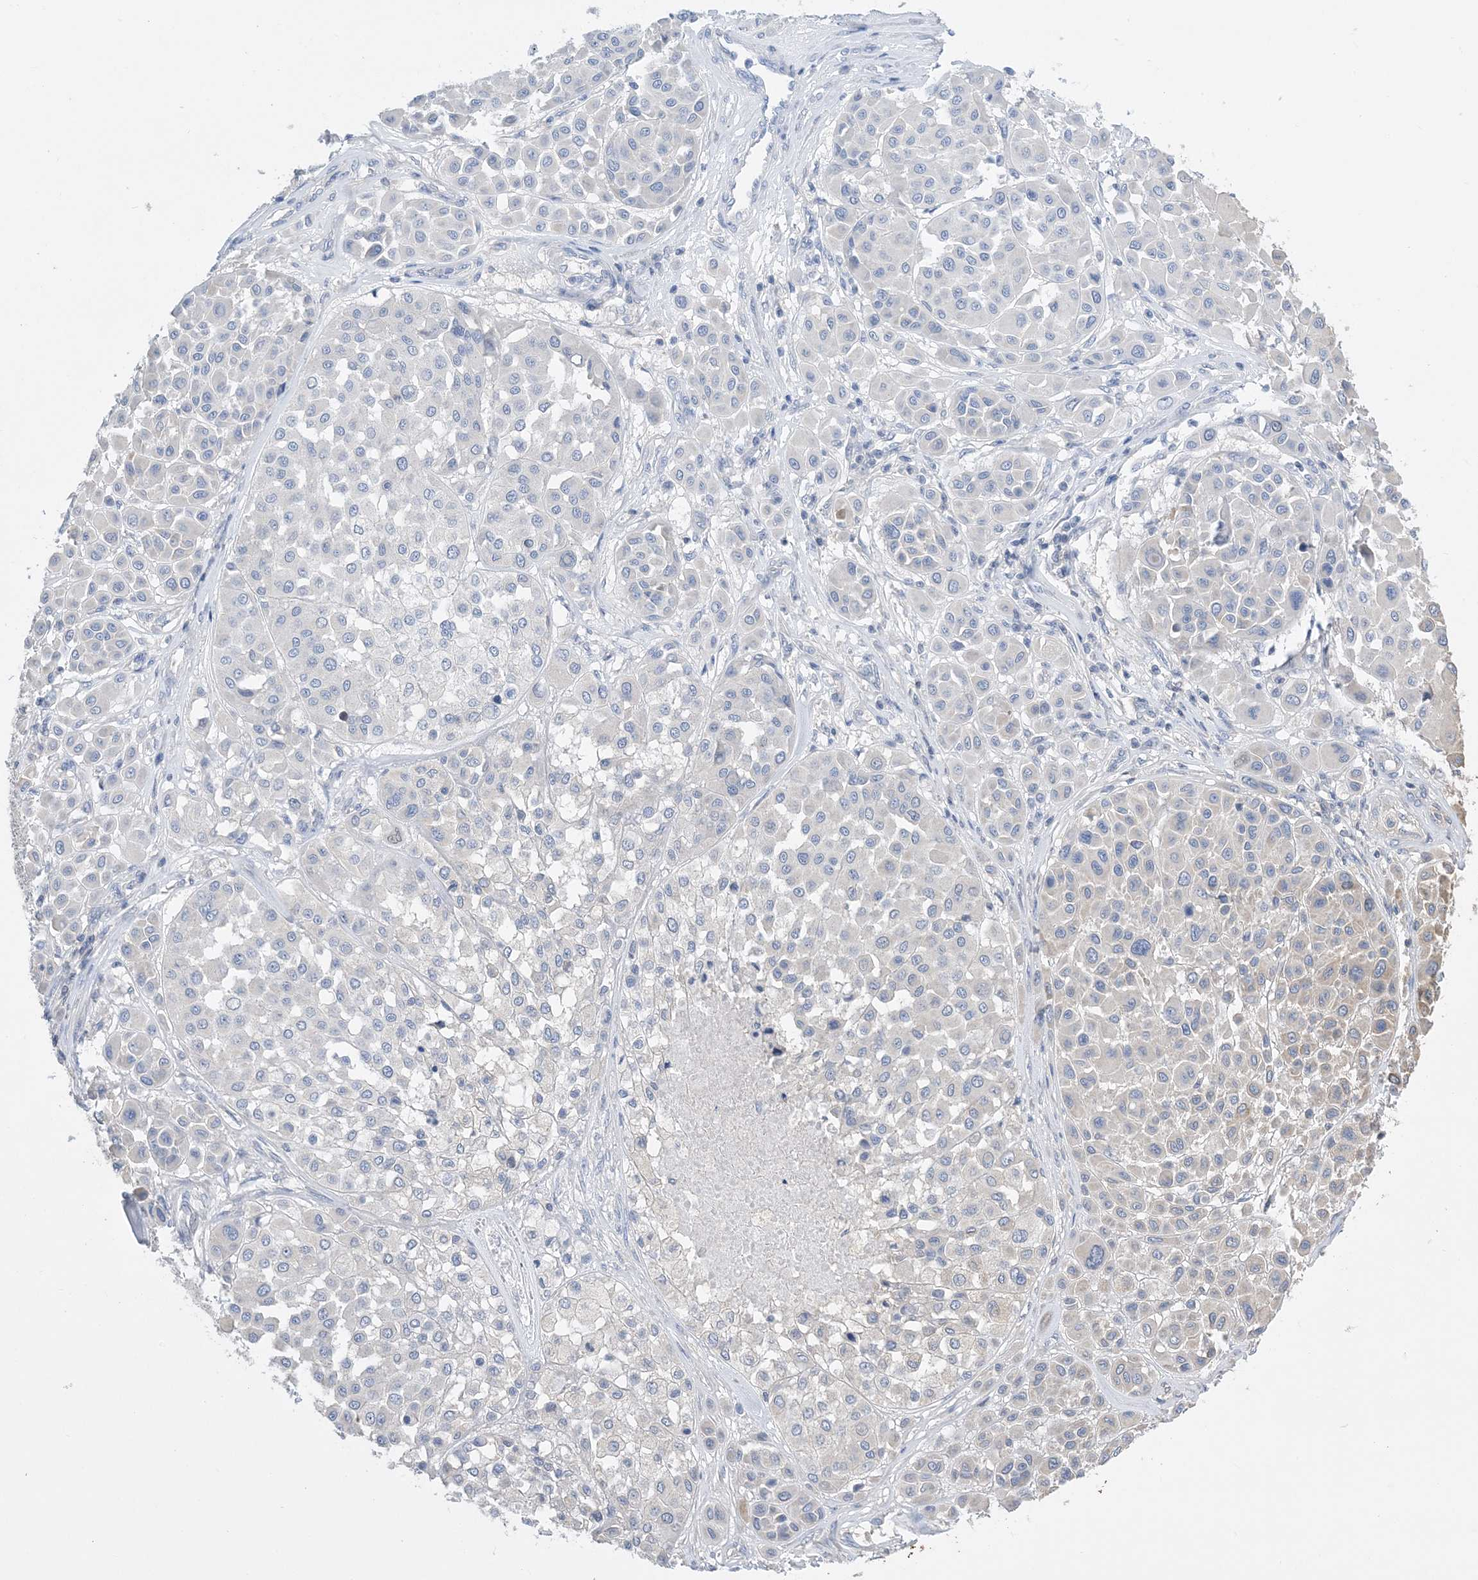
{"staining": {"intensity": "negative", "quantity": "none", "location": "none"}, "tissue": "melanoma", "cell_type": "Tumor cells", "image_type": "cancer", "snomed": [{"axis": "morphology", "description": "Malignant melanoma, Metastatic site"}, {"axis": "topography", "description": "Soft tissue"}], "caption": "DAB immunohistochemical staining of melanoma exhibits no significant staining in tumor cells.", "gene": "KPRP", "patient": {"sex": "male", "age": 41}}